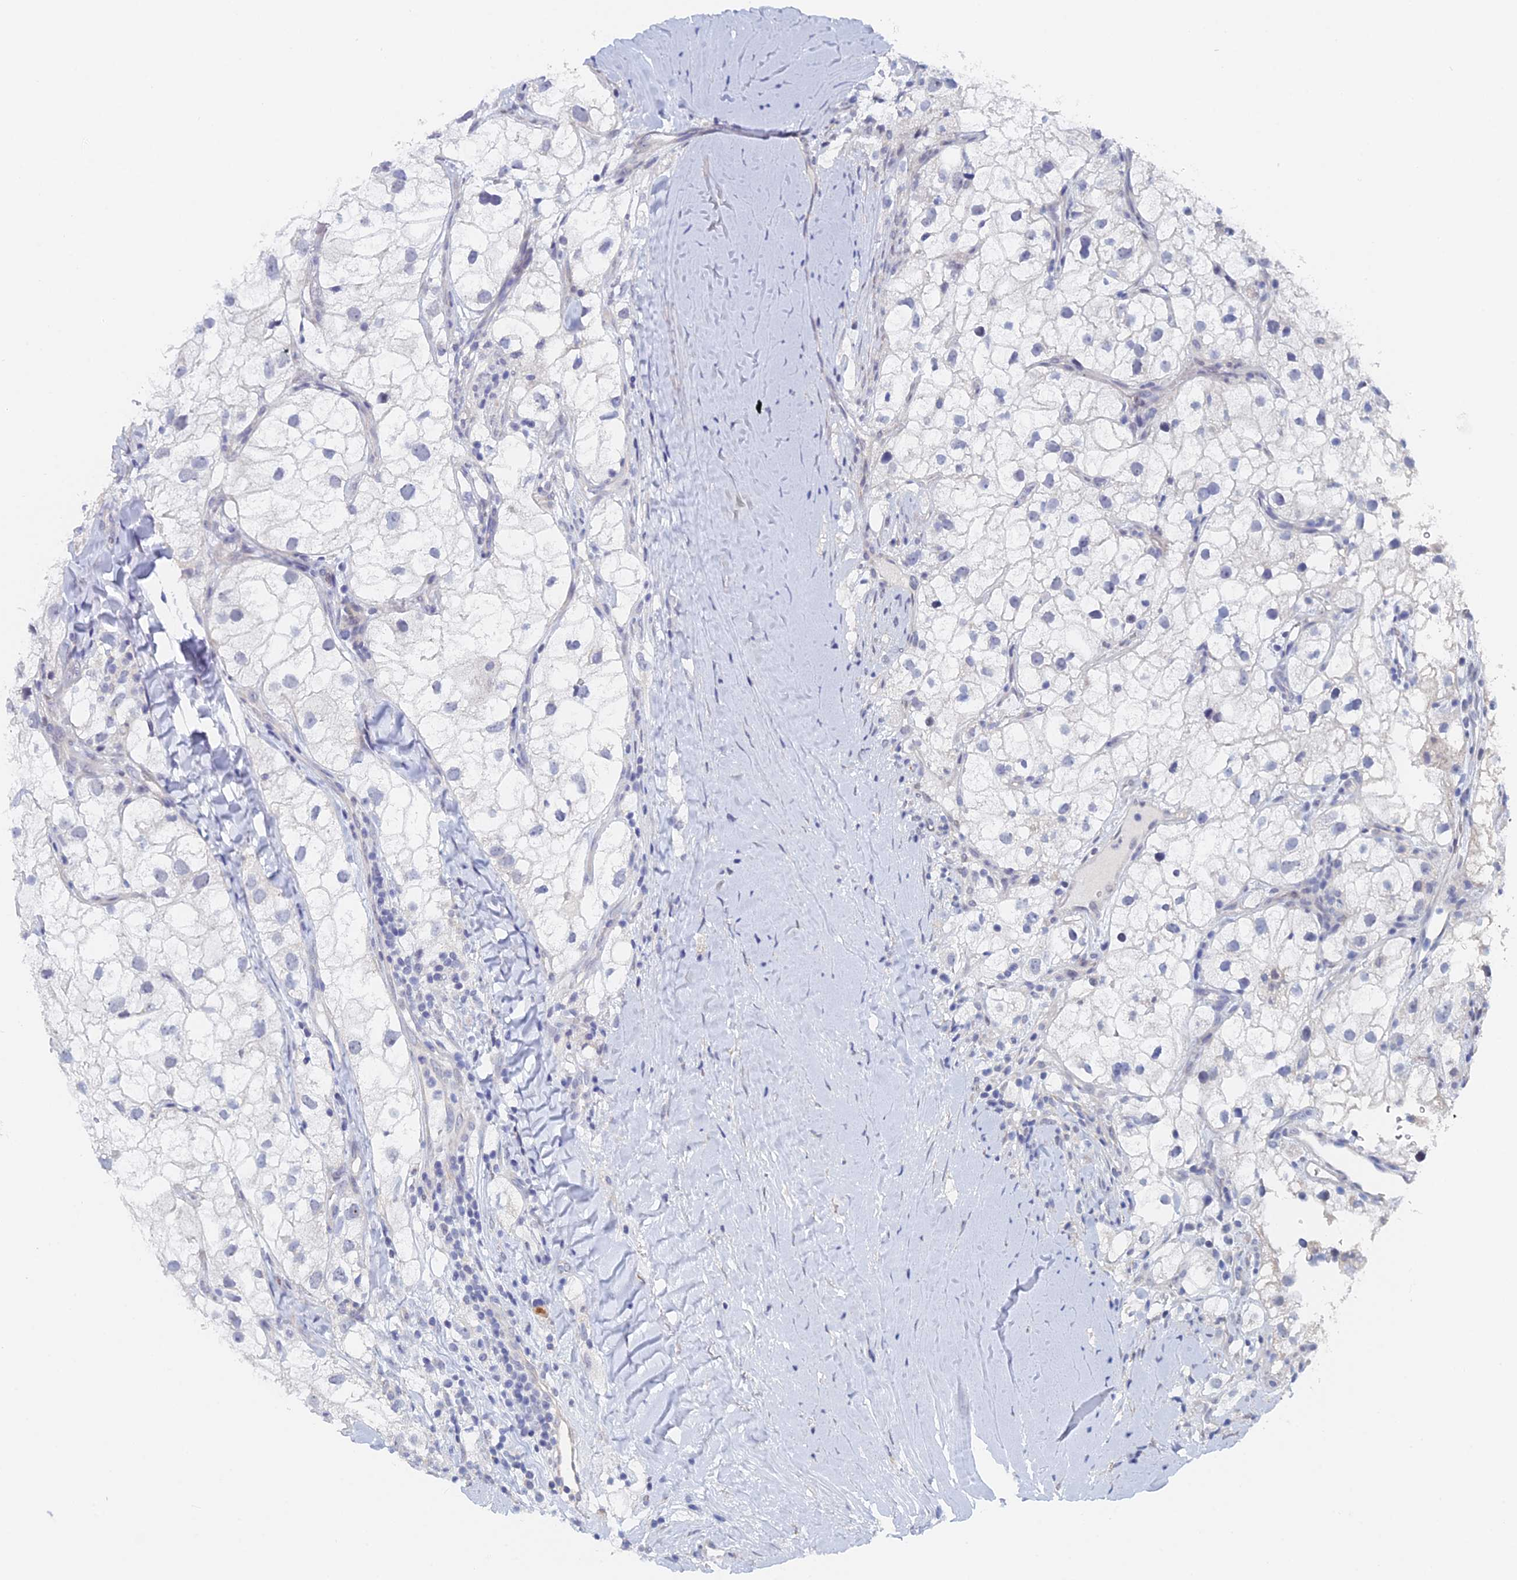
{"staining": {"intensity": "negative", "quantity": "none", "location": "none"}, "tissue": "renal cancer", "cell_type": "Tumor cells", "image_type": "cancer", "snomed": [{"axis": "morphology", "description": "Adenocarcinoma, NOS"}, {"axis": "topography", "description": "Kidney"}], "caption": "Photomicrograph shows no protein positivity in tumor cells of renal adenocarcinoma tissue.", "gene": "GMNC", "patient": {"sex": "male", "age": 59}}